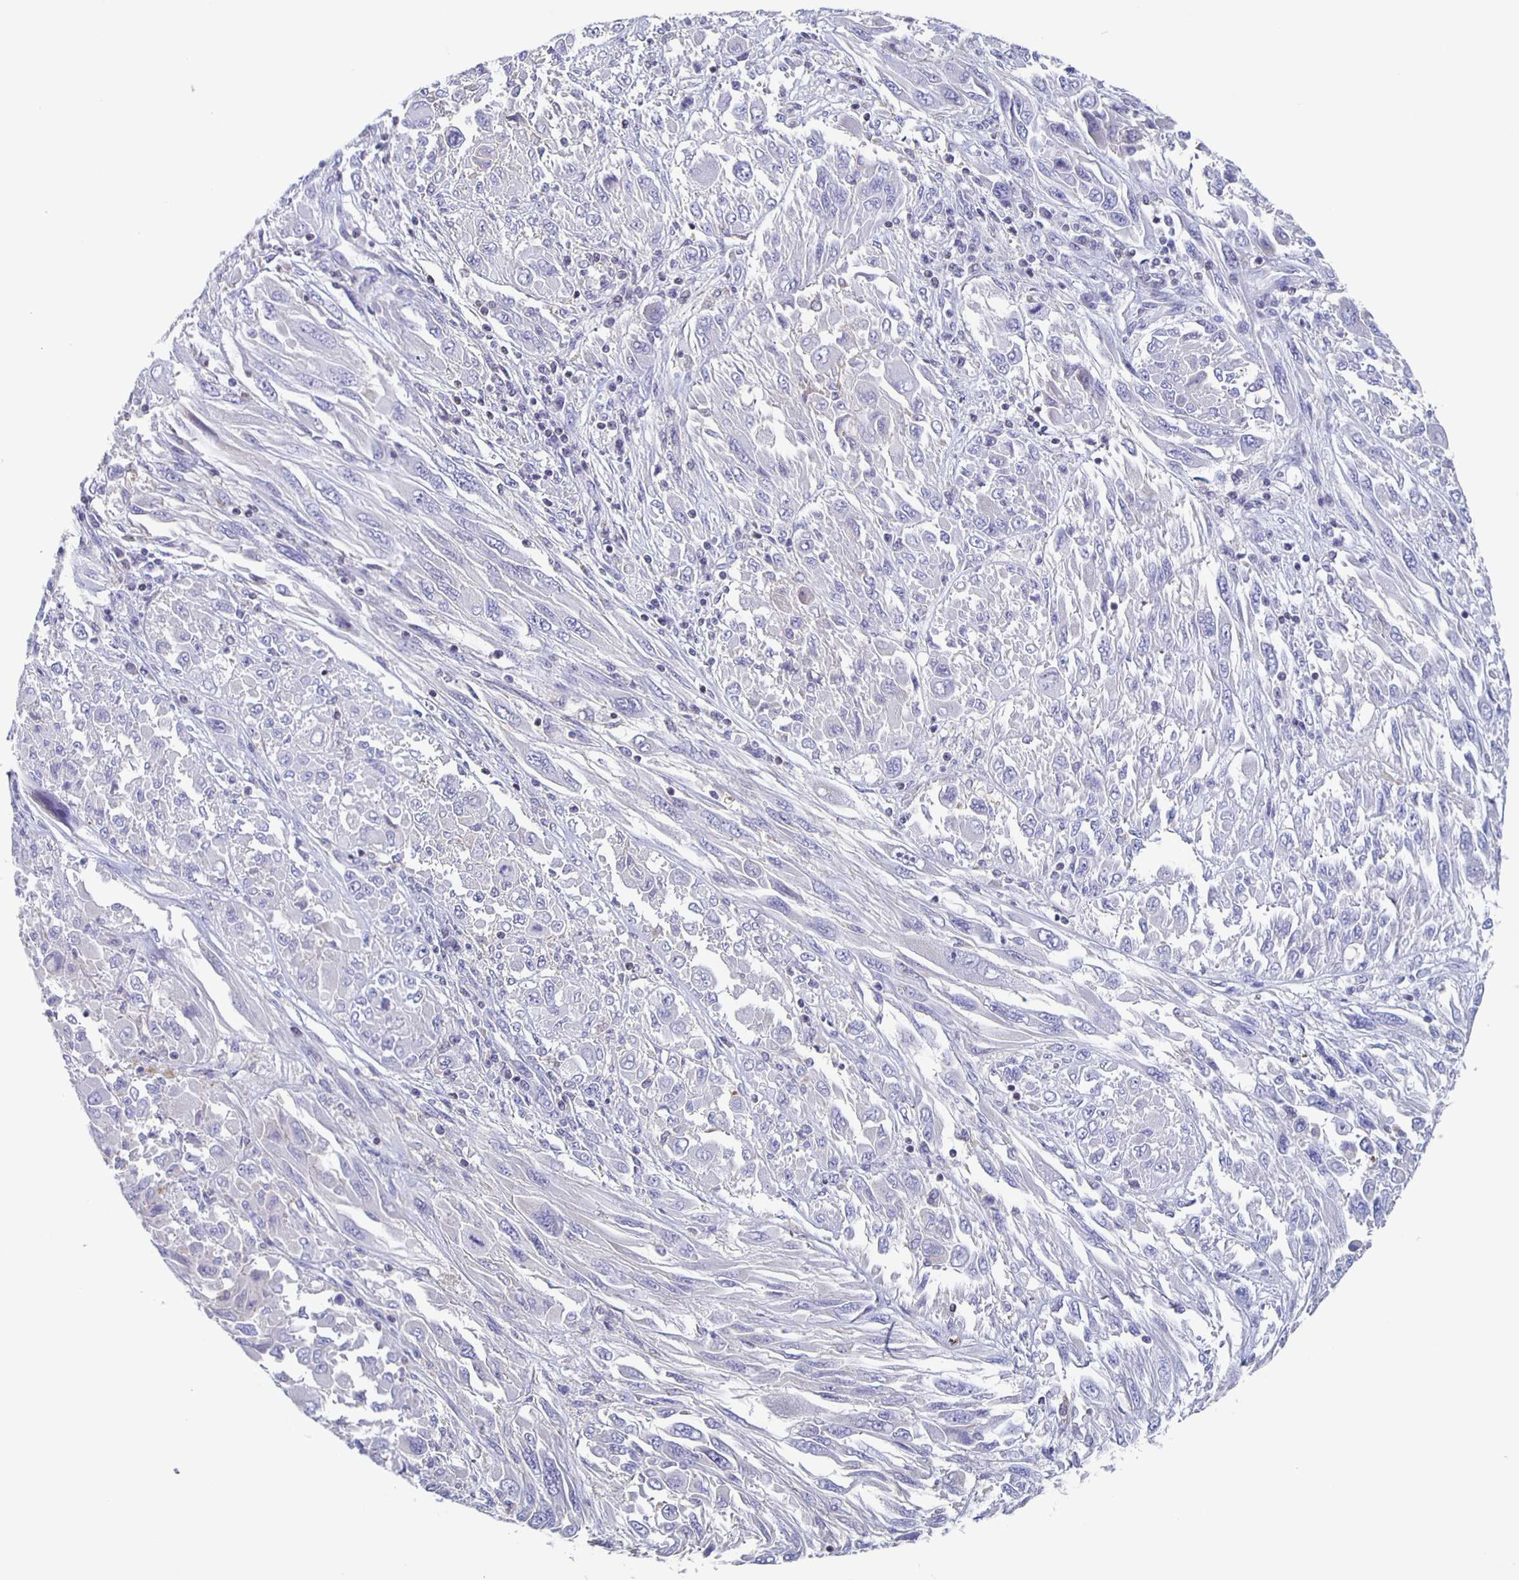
{"staining": {"intensity": "negative", "quantity": "none", "location": "none"}, "tissue": "melanoma", "cell_type": "Tumor cells", "image_type": "cancer", "snomed": [{"axis": "morphology", "description": "Malignant melanoma, NOS"}, {"axis": "topography", "description": "Skin"}], "caption": "Immunohistochemical staining of human melanoma reveals no significant expression in tumor cells. (Brightfield microscopy of DAB immunohistochemistry at high magnification).", "gene": "FGA", "patient": {"sex": "female", "age": 91}}